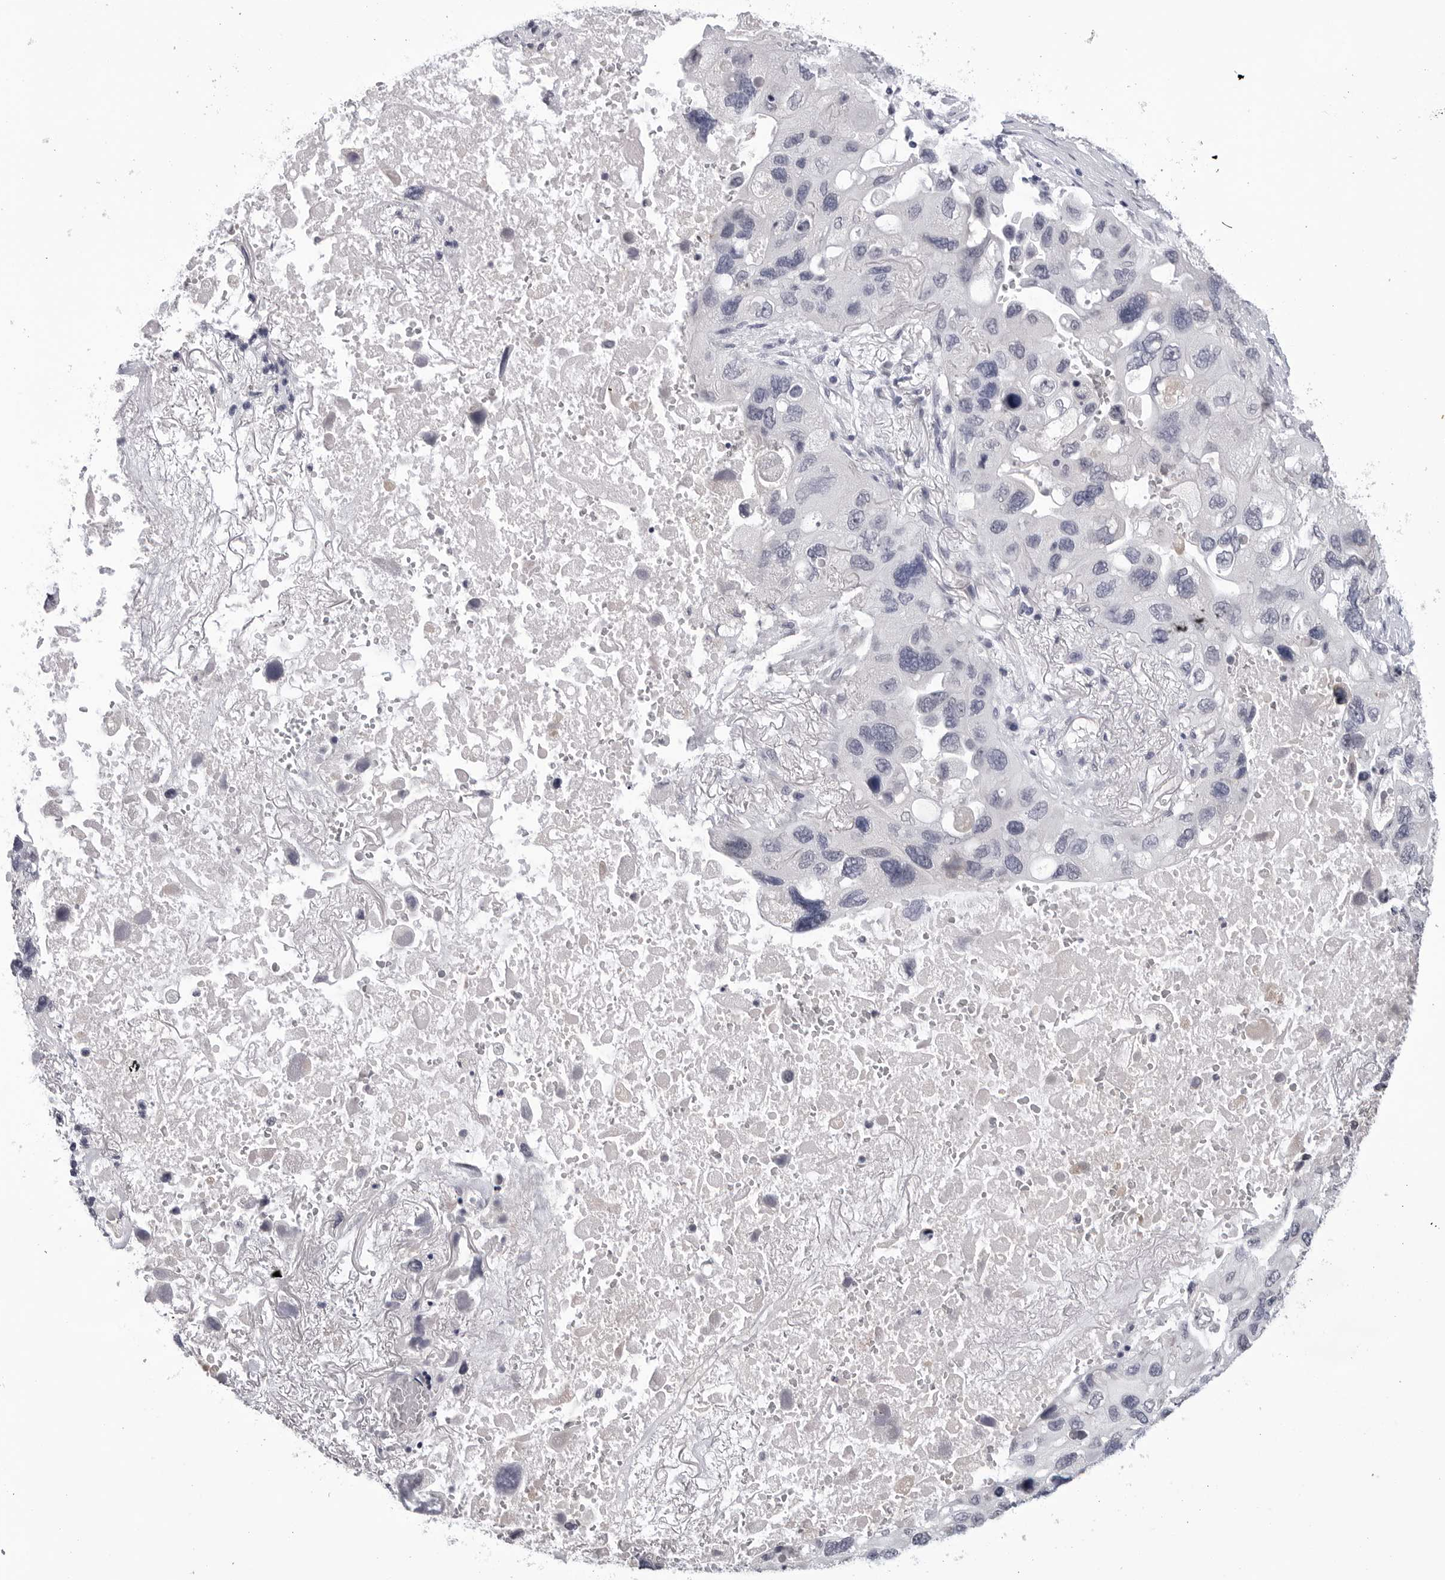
{"staining": {"intensity": "negative", "quantity": "none", "location": "none"}, "tissue": "lung cancer", "cell_type": "Tumor cells", "image_type": "cancer", "snomed": [{"axis": "morphology", "description": "Squamous cell carcinoma, NOS"}, {"axis": "topography", "description": "Lung"}], "caption": "High power microscopy photomicrograph of an immunohistochemistry (IHC) histopathology image of squamous cell carcinoma (lung), revealing no significant expression in tumor cells.", "gene": "CDK20", "patient": {"sex": "female", "age": 73}}